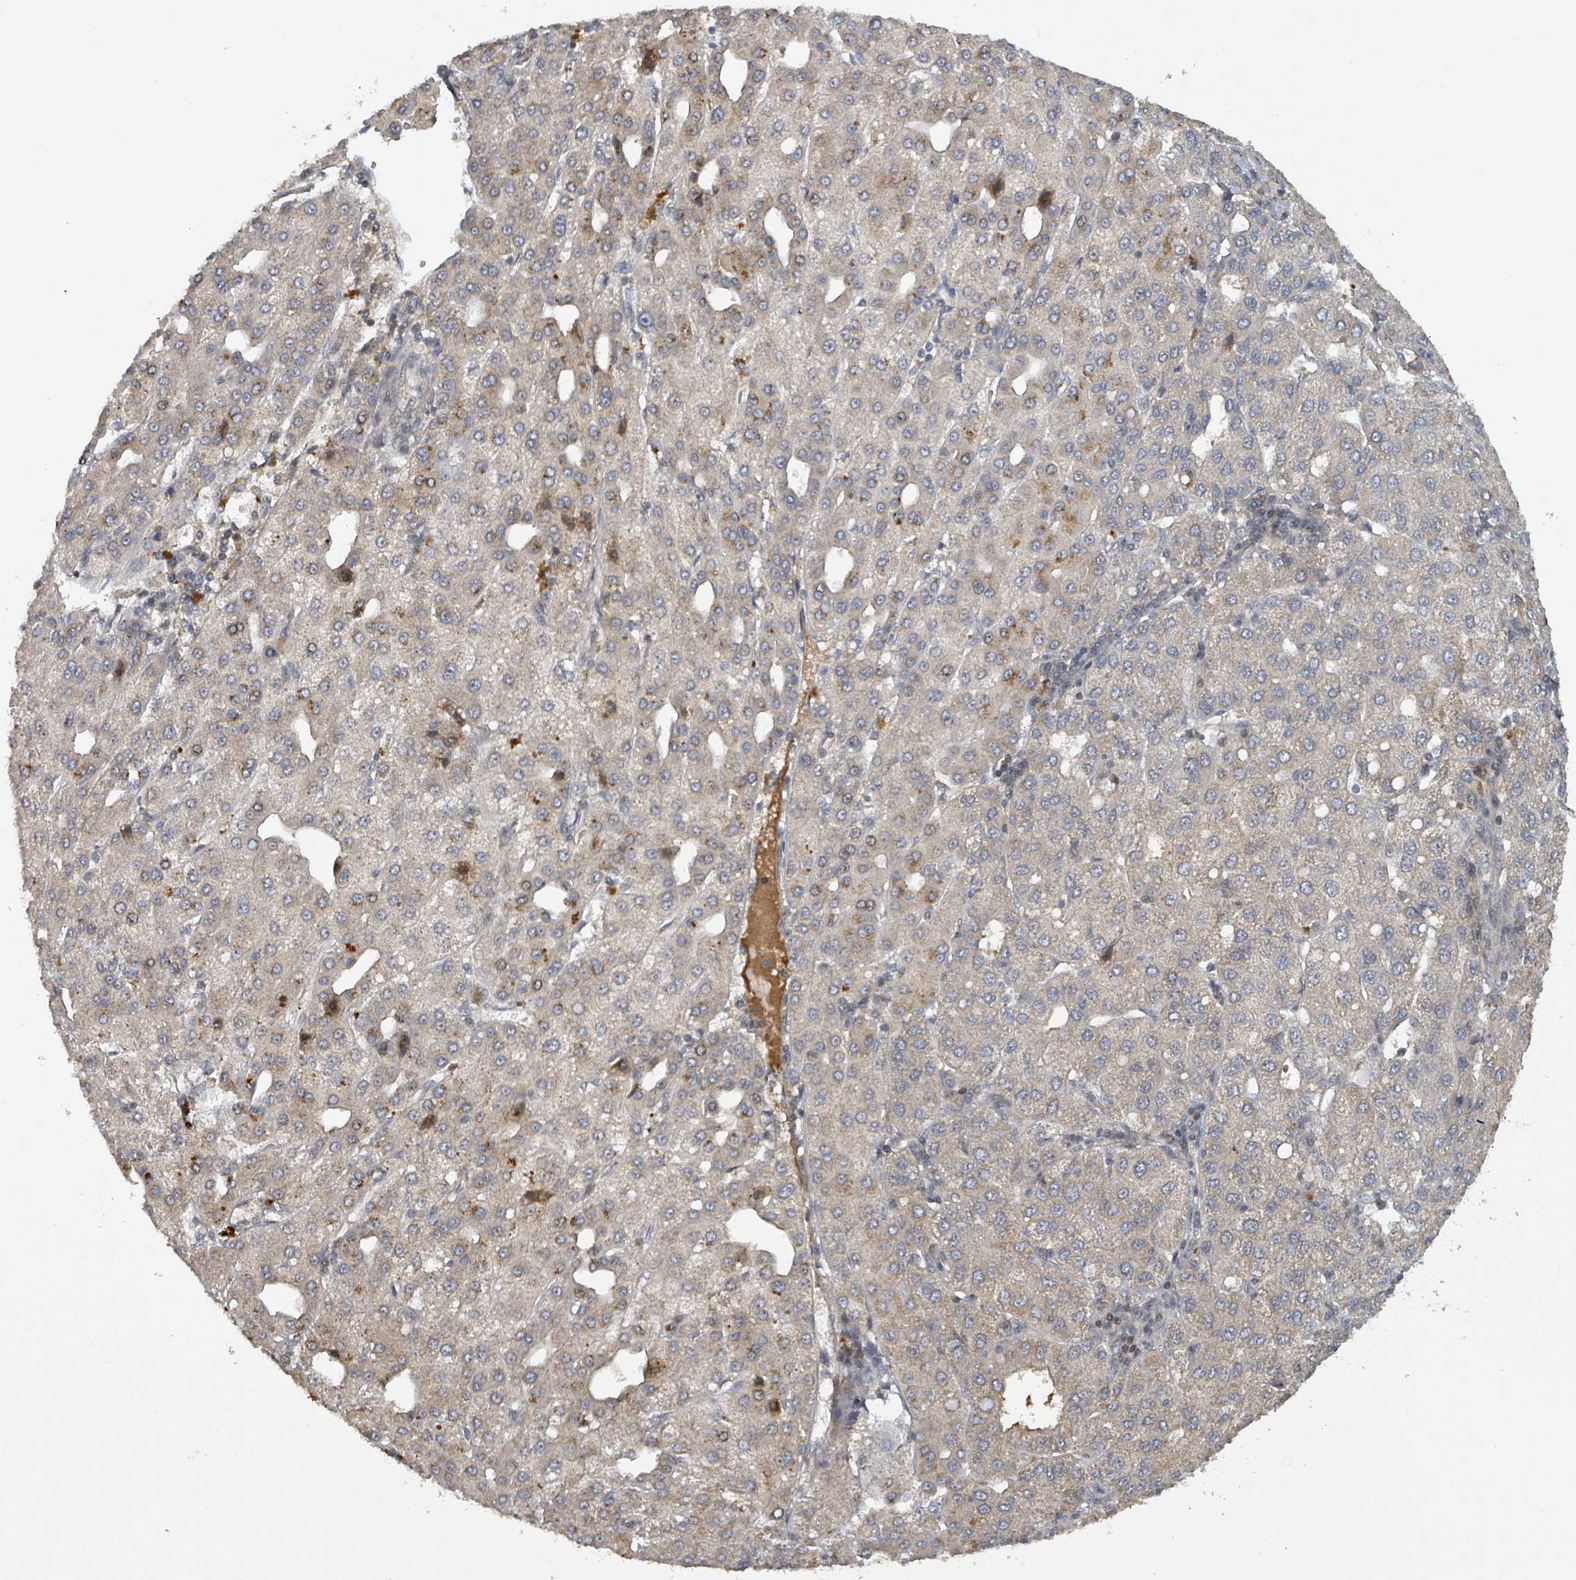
{"staining": {"intensity": "weak", "quantity": "25%-75%", "location": "cytoplasmic/membranous"}, "tissue": "liver cancer", "cell_type": "Tumor cells", "image_type": "cancer", "snomed": [{"axis": "morphology", "description": "Carcinoma, Hepatocellular, NOS"}, {"axis": "topography", "description": "Liver"}], "caption": "The image reveals a brown stain indicating the presence of a protein in the cytoplasmic/membranous of tumor cells in hepatocellular carcinoma (liver). The staining was performed using DAB (3,3'-diaminobenzidine), with brown indicating positive protein expression. Nuclei are stained blue with hematoxylin.", "gene": "ITGA11", "patient": {"sex": "male", "age": 65}}